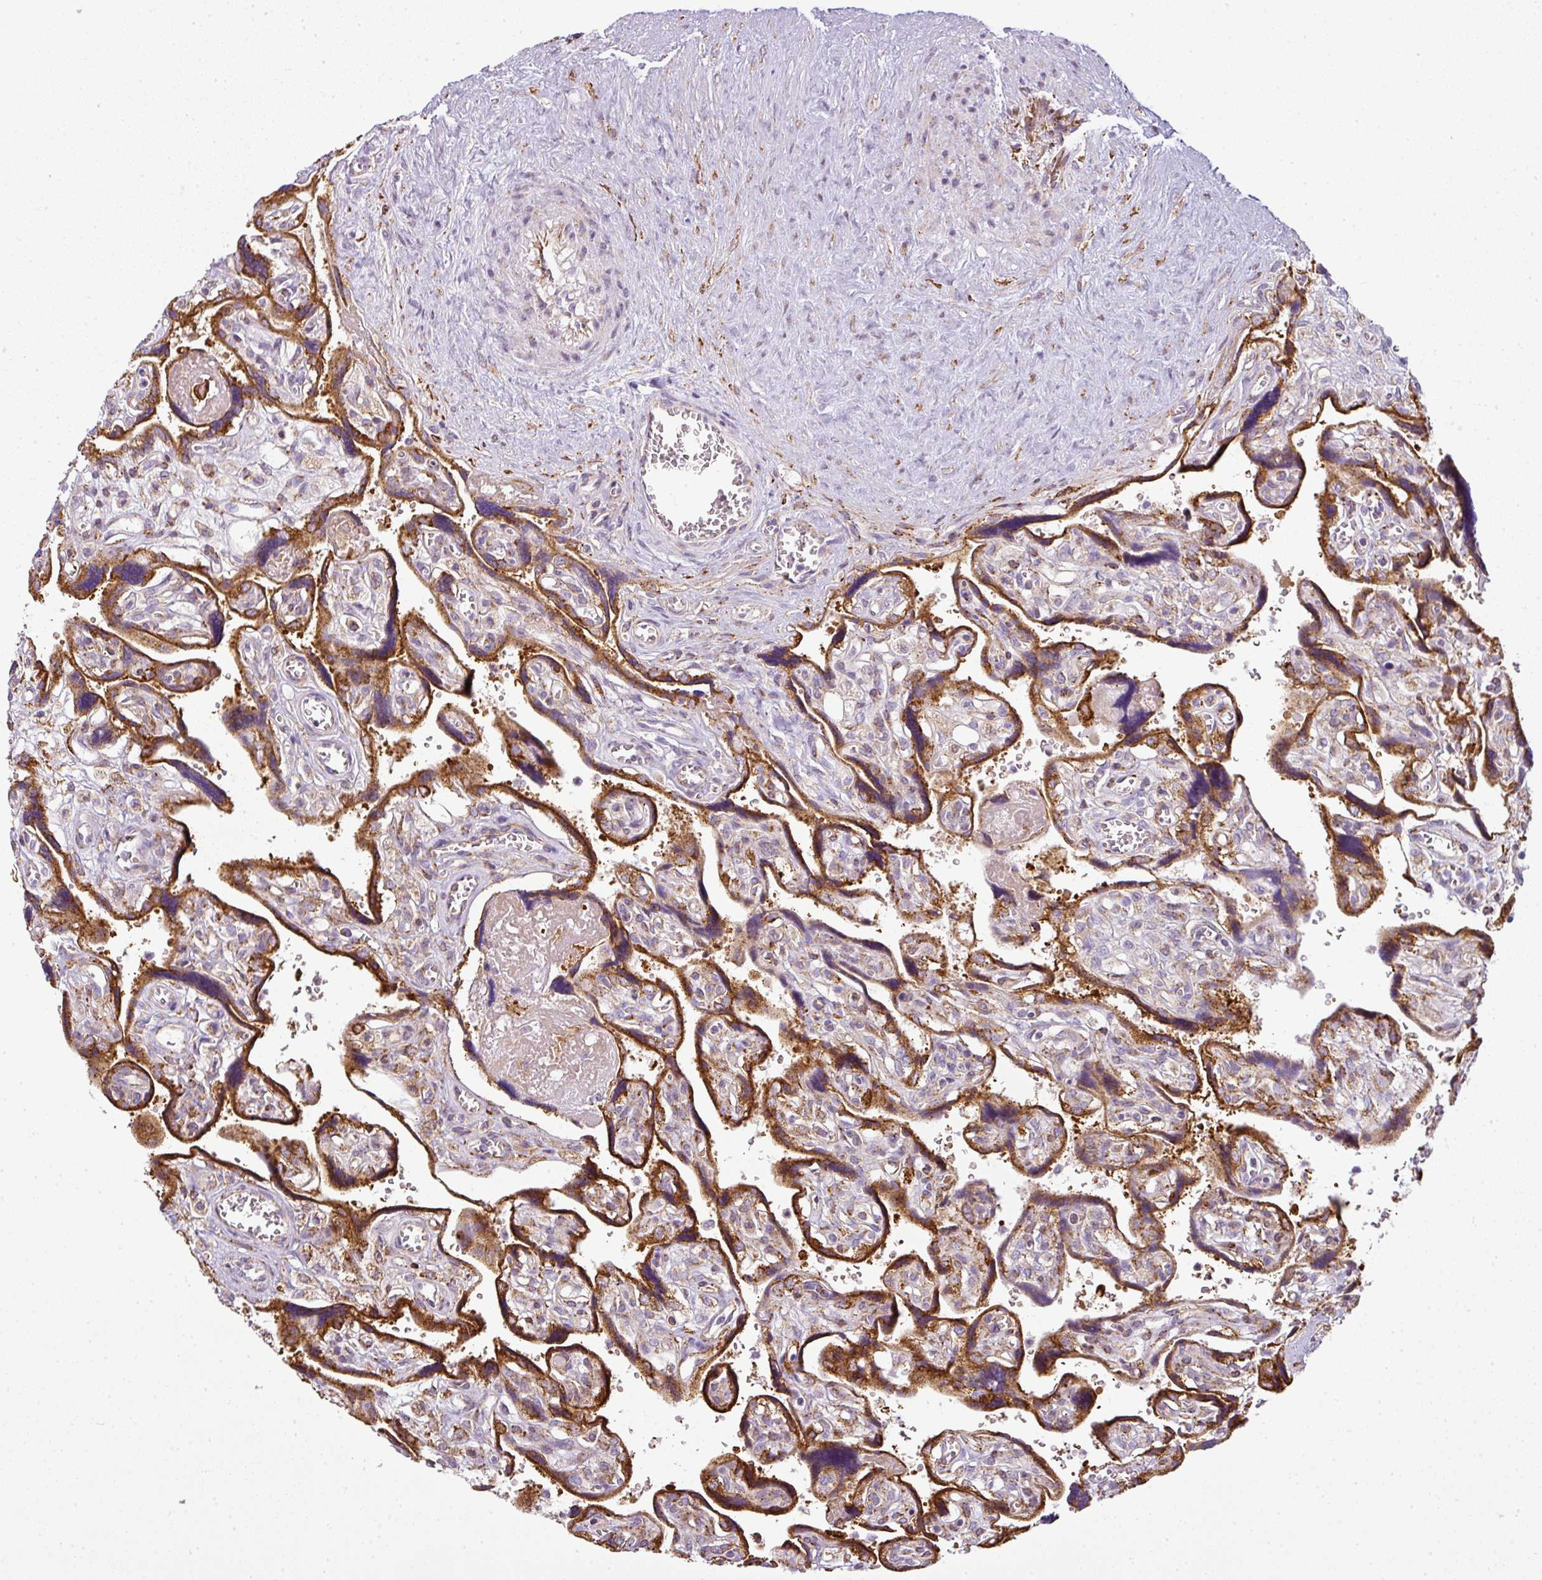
{"staining": {"intensity": "strong", "quantity": ">75%", "location": "cytoplasmic/membranous"}, "tissue": "placenta", "cell_type": "Decidual cells", "image_type": "normal", "snomed": [{"axis": "morphology", "description": "Normal tissue, NOS"}, {"axis": "topography", "description": "Placenta"}], "caption": "Decidual cells reveal strong cytoplasmic/membranous expression in approximately >75% of cells in unremarkable placenta.", "gene": "ANKRD18A", "patient": {"sex": "female", "age": 39}}